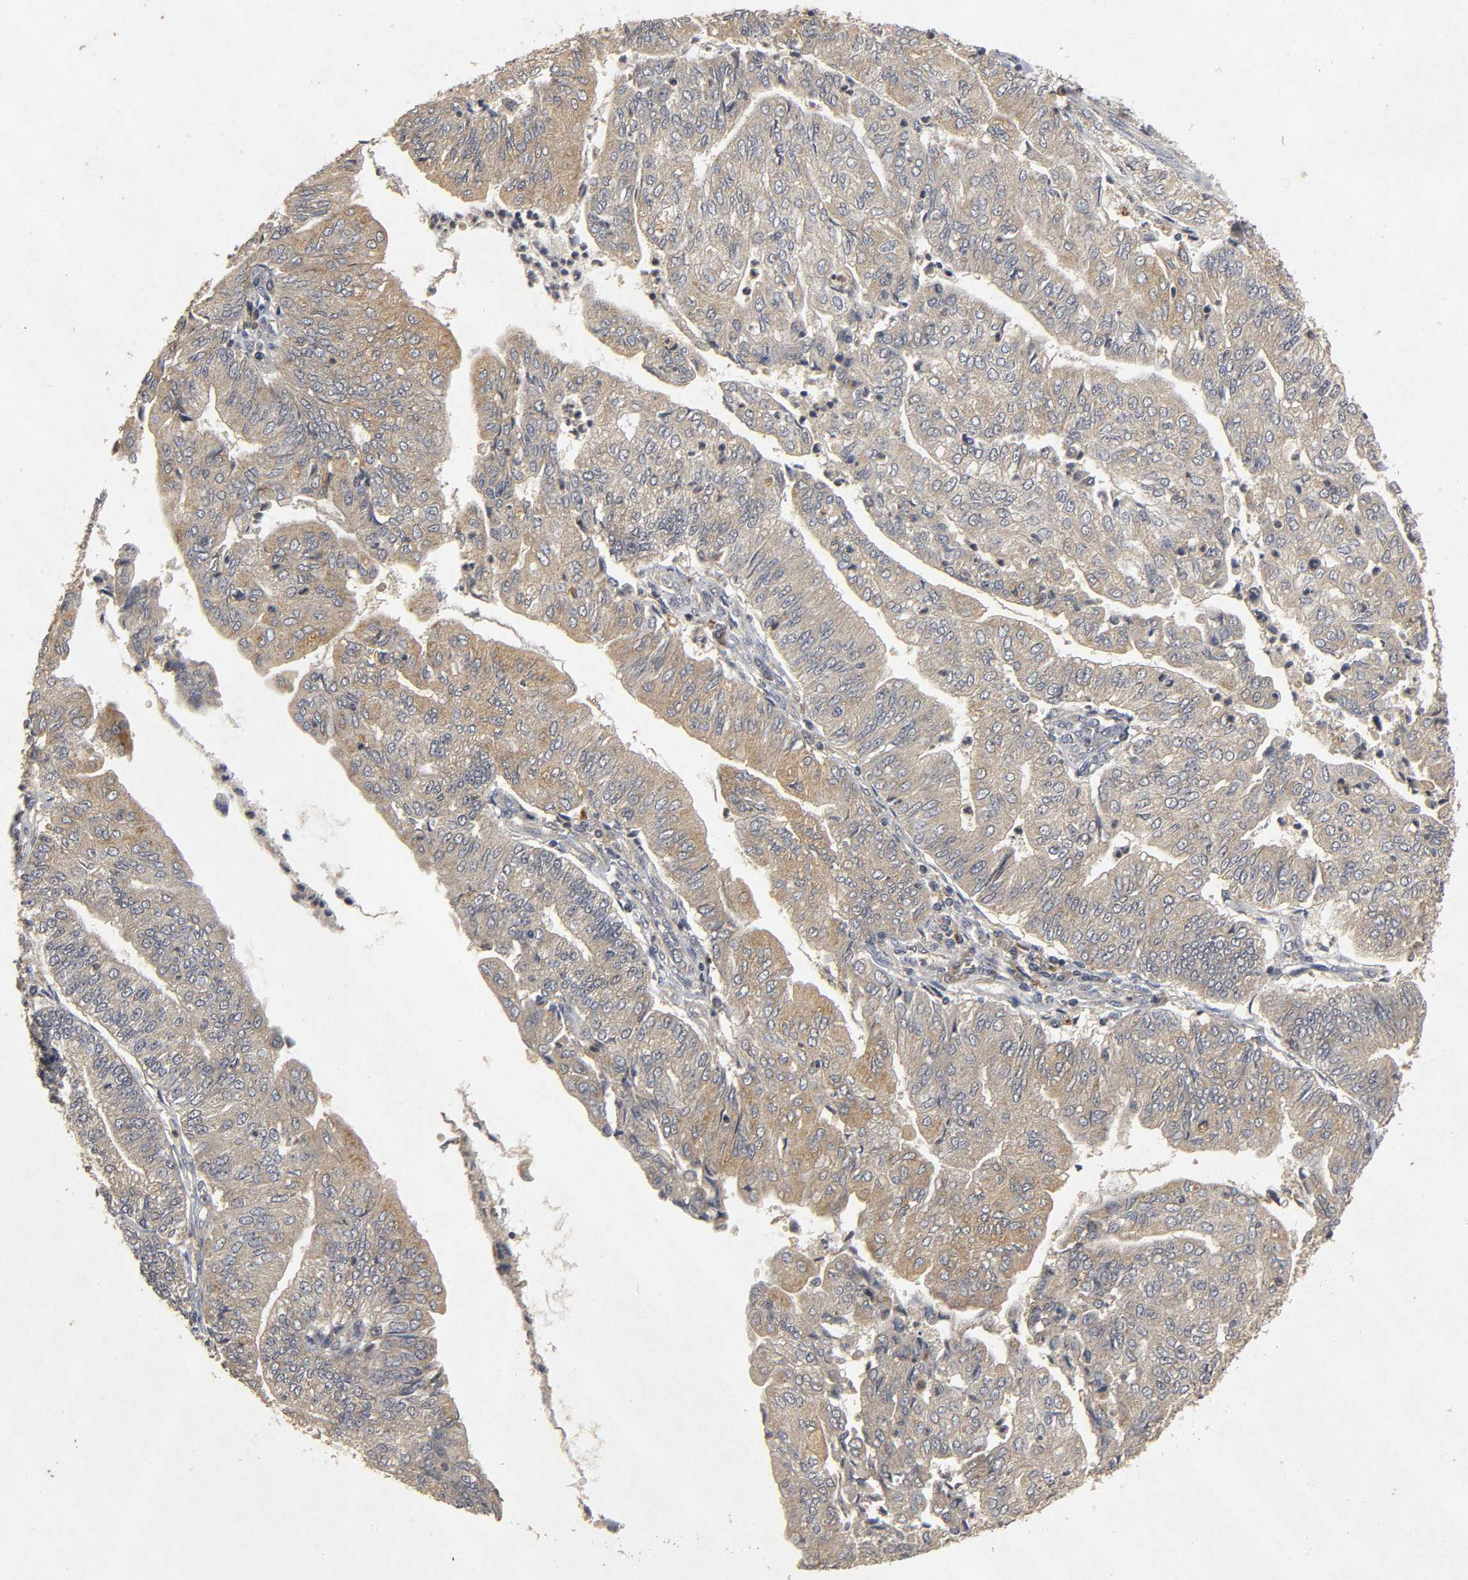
{"staining": {"intensity": "weak", "quantity": "25%-75%", "location": "cytoplasmic/membranous"}, "tissue": "endometrial cancer", "cell_type": "Tumor cells", "image_type": "cancer", "snomed": [{"axis": "morphology", "description": "Adenocarcinoma, NOS"}, {"axis": "topography", "description": "Endometrium"}], "caption": "Human endometrial cancer (adenocarcinoma) stained for a protein (brown) displays weak cytoplasmic/membranous positive positivity in approximately 25%-75% of tumor cells.", "gene": "TRAF6", "patient": {"sex": "female", "age": 59}}